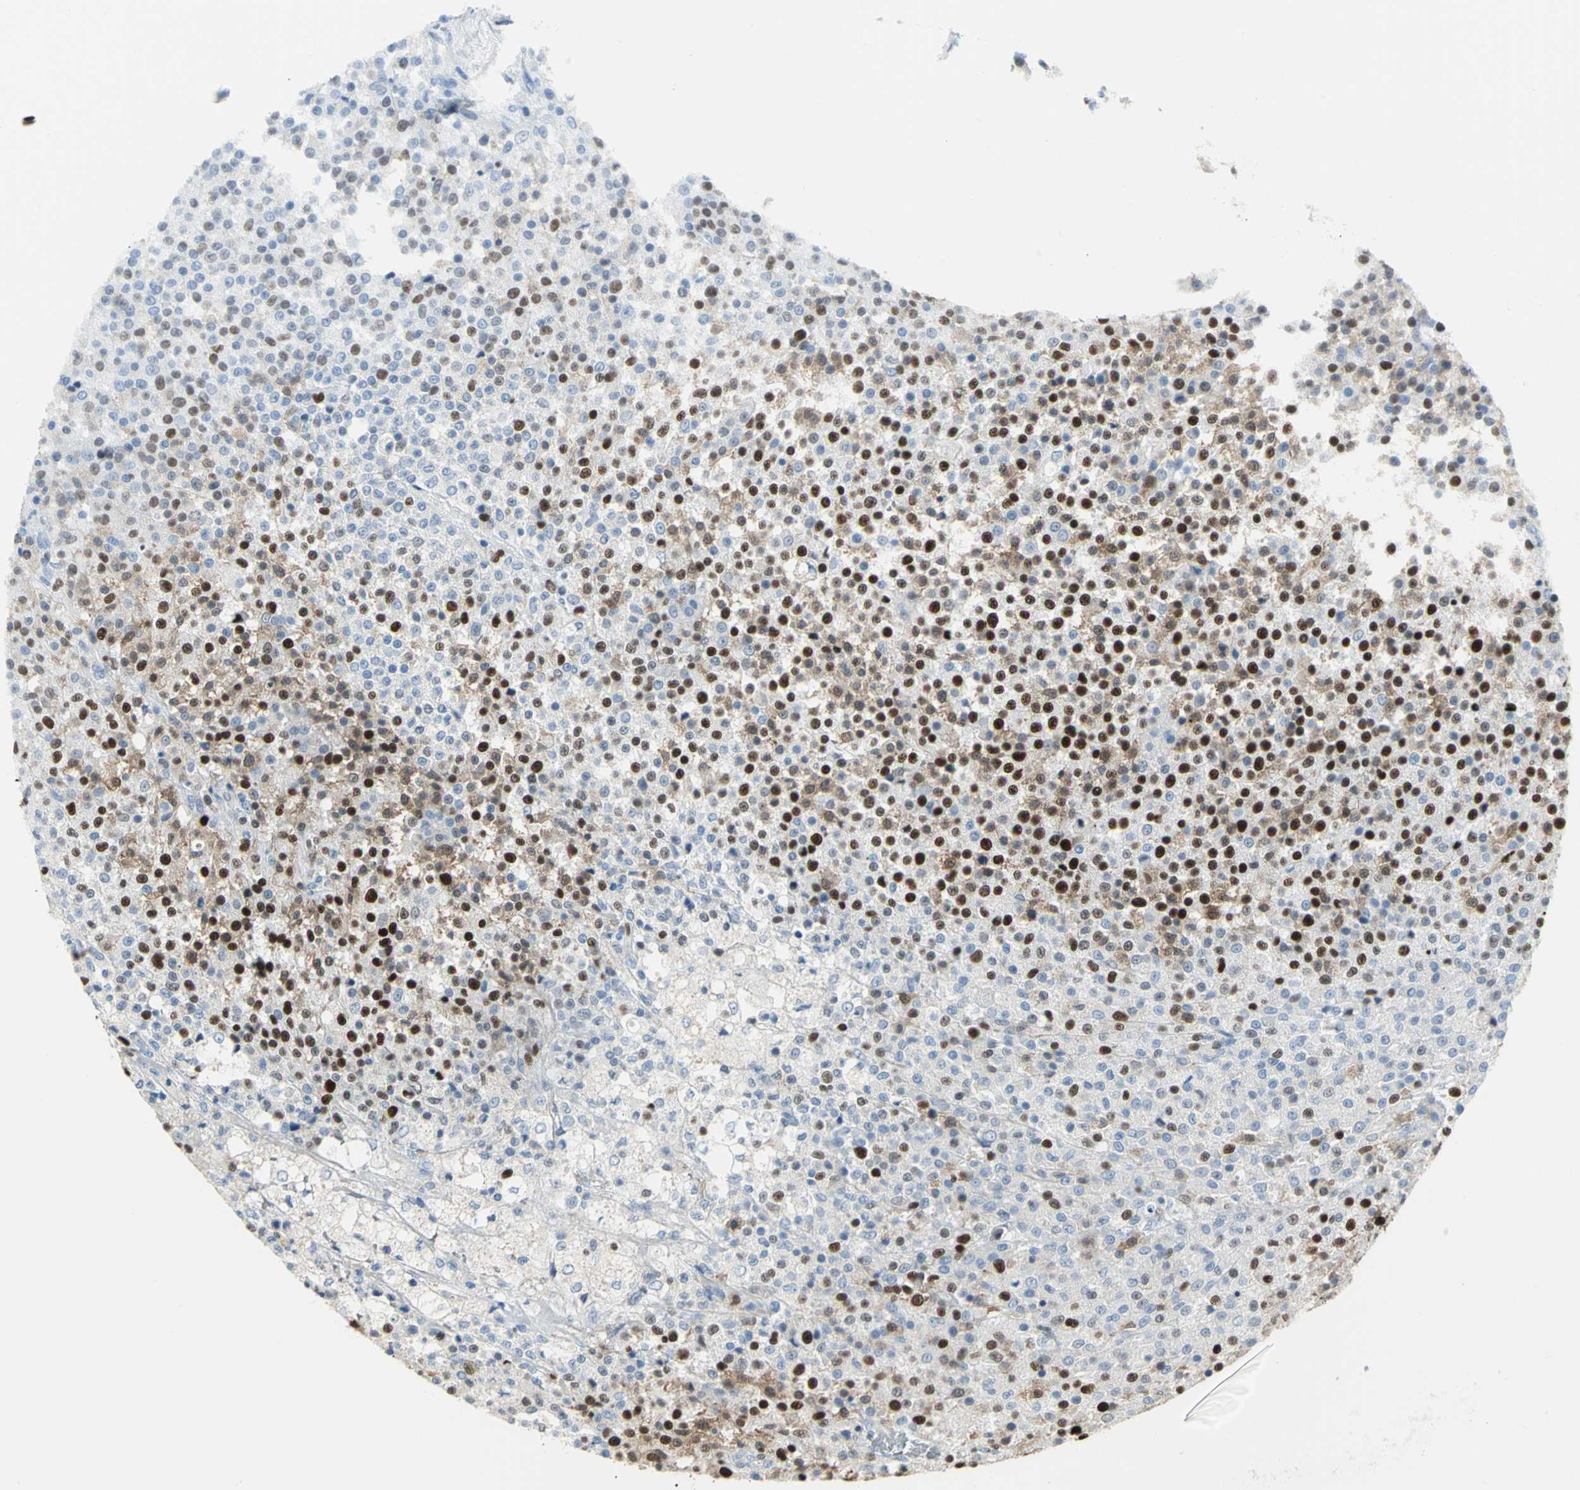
{"staining": {"intensity": "strong", "quantity": "25%-75%", "location": "cytoplasmic/membranous"}, "tissue": "testis cancer", "cell_type": "Tumor cells", "image_type": "cancer", "snomed": [{"axis": "morphology", "description": "Seminoma, NOS"}, {"axis": "topography", "description": "Testis"}], "caption": "A brown stain shows strong cytoplasmic/membranous positivity of a protein in seminoma (testis) tumor cells.", "gene": "MCM3", "patient": {"sex": "male", "age": 59}}